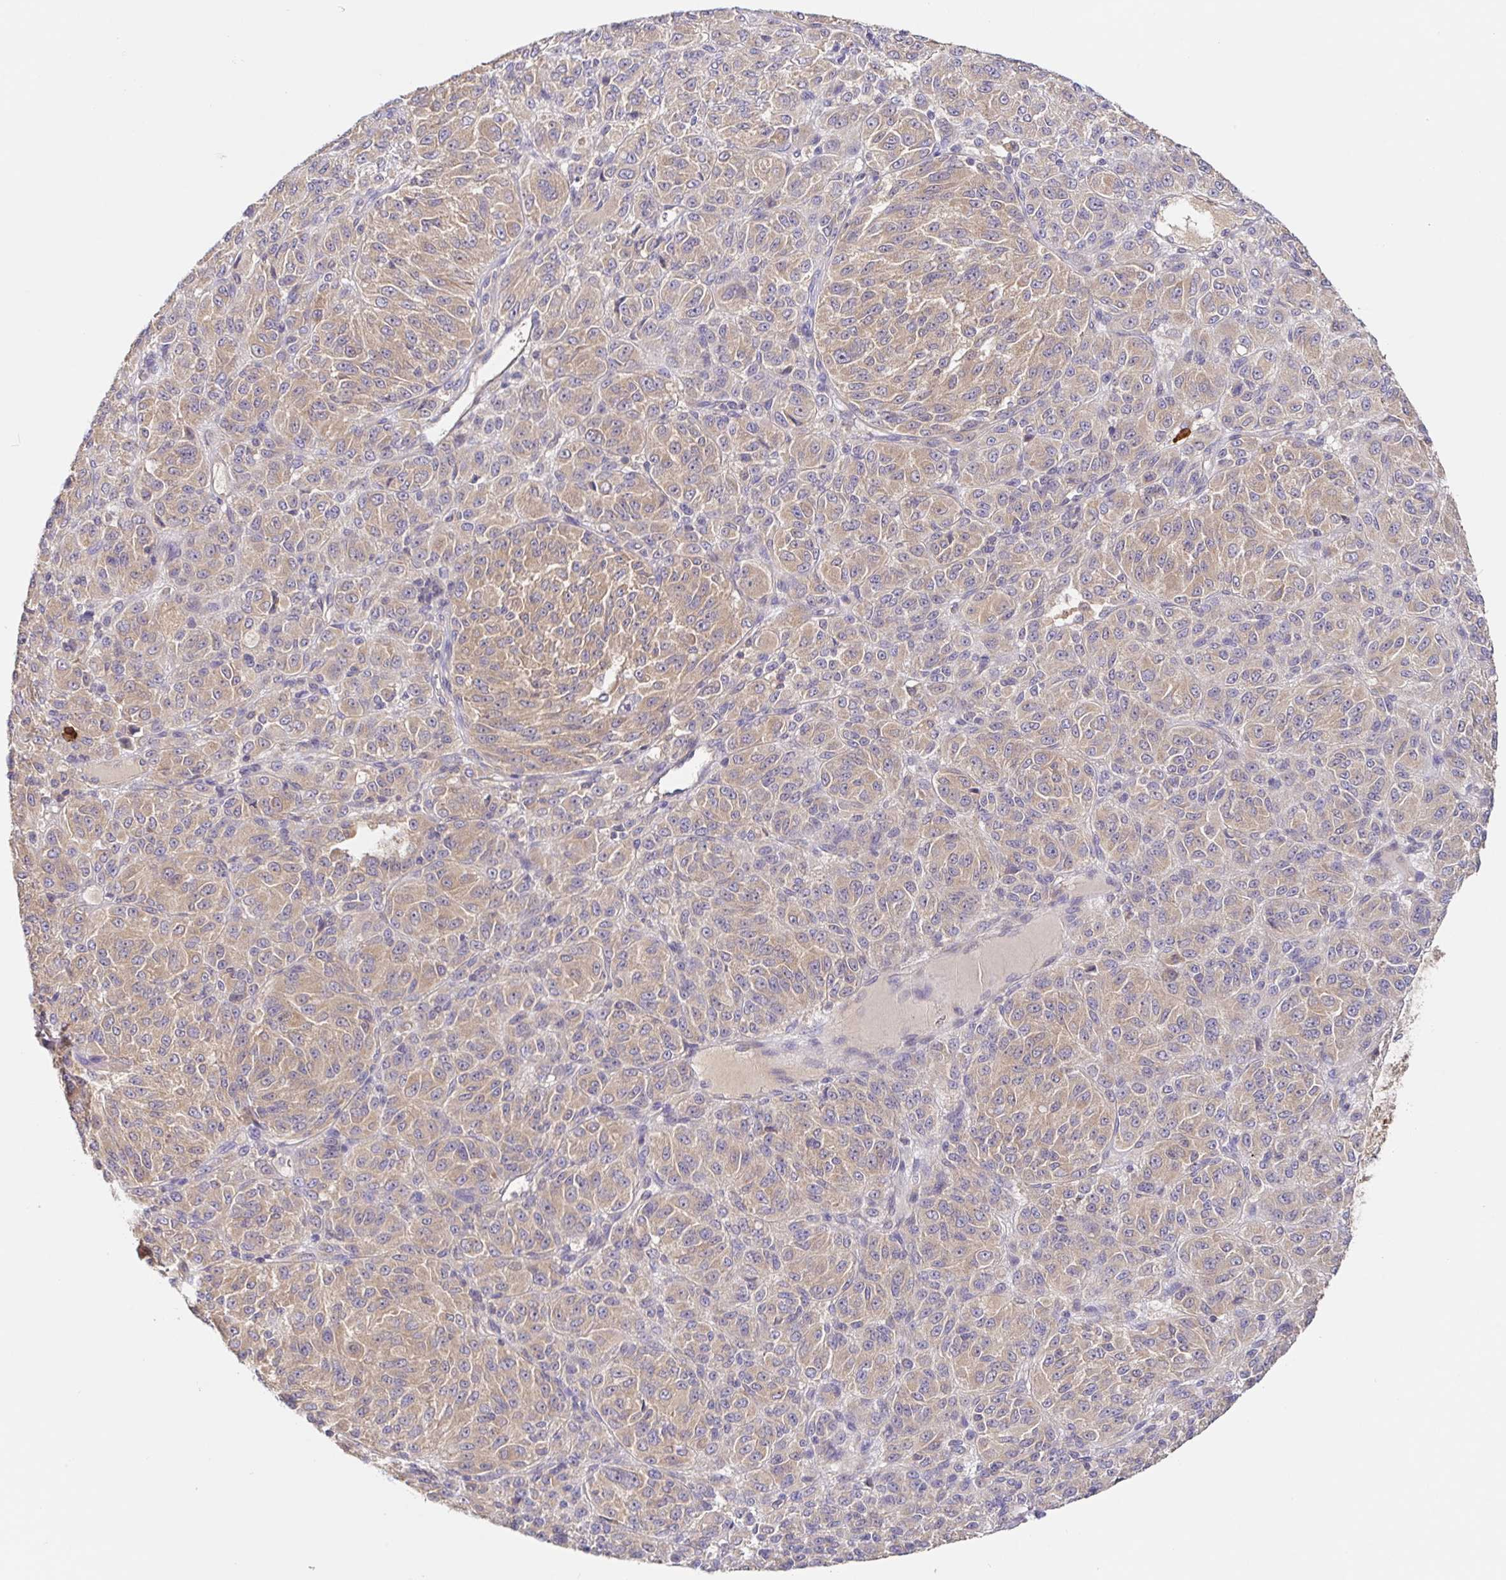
{"staining": {"intensity": "weak", "quantity": "25%-75%", "location": "cytoplasmic/membranous"}, "tissue": "melanoma", "cell_type": "Tumor cells", "image_type": "cancer", "snomed": [{"axis": "morphology", "description": "Malignant melanoma, Metastatic site"}, {"axis": "topography", "description": "Brain"}], "caption": "The immunohistochemical stain labels weak cytoplasmic/membranous positivity in tumor cells of malignant melanoma (metastatic site) tissue. The protein is shown in brown color, while the nuclei are stained blue.", "gene": "HAGH", "patient": {"sex": "female", "age": 56}}